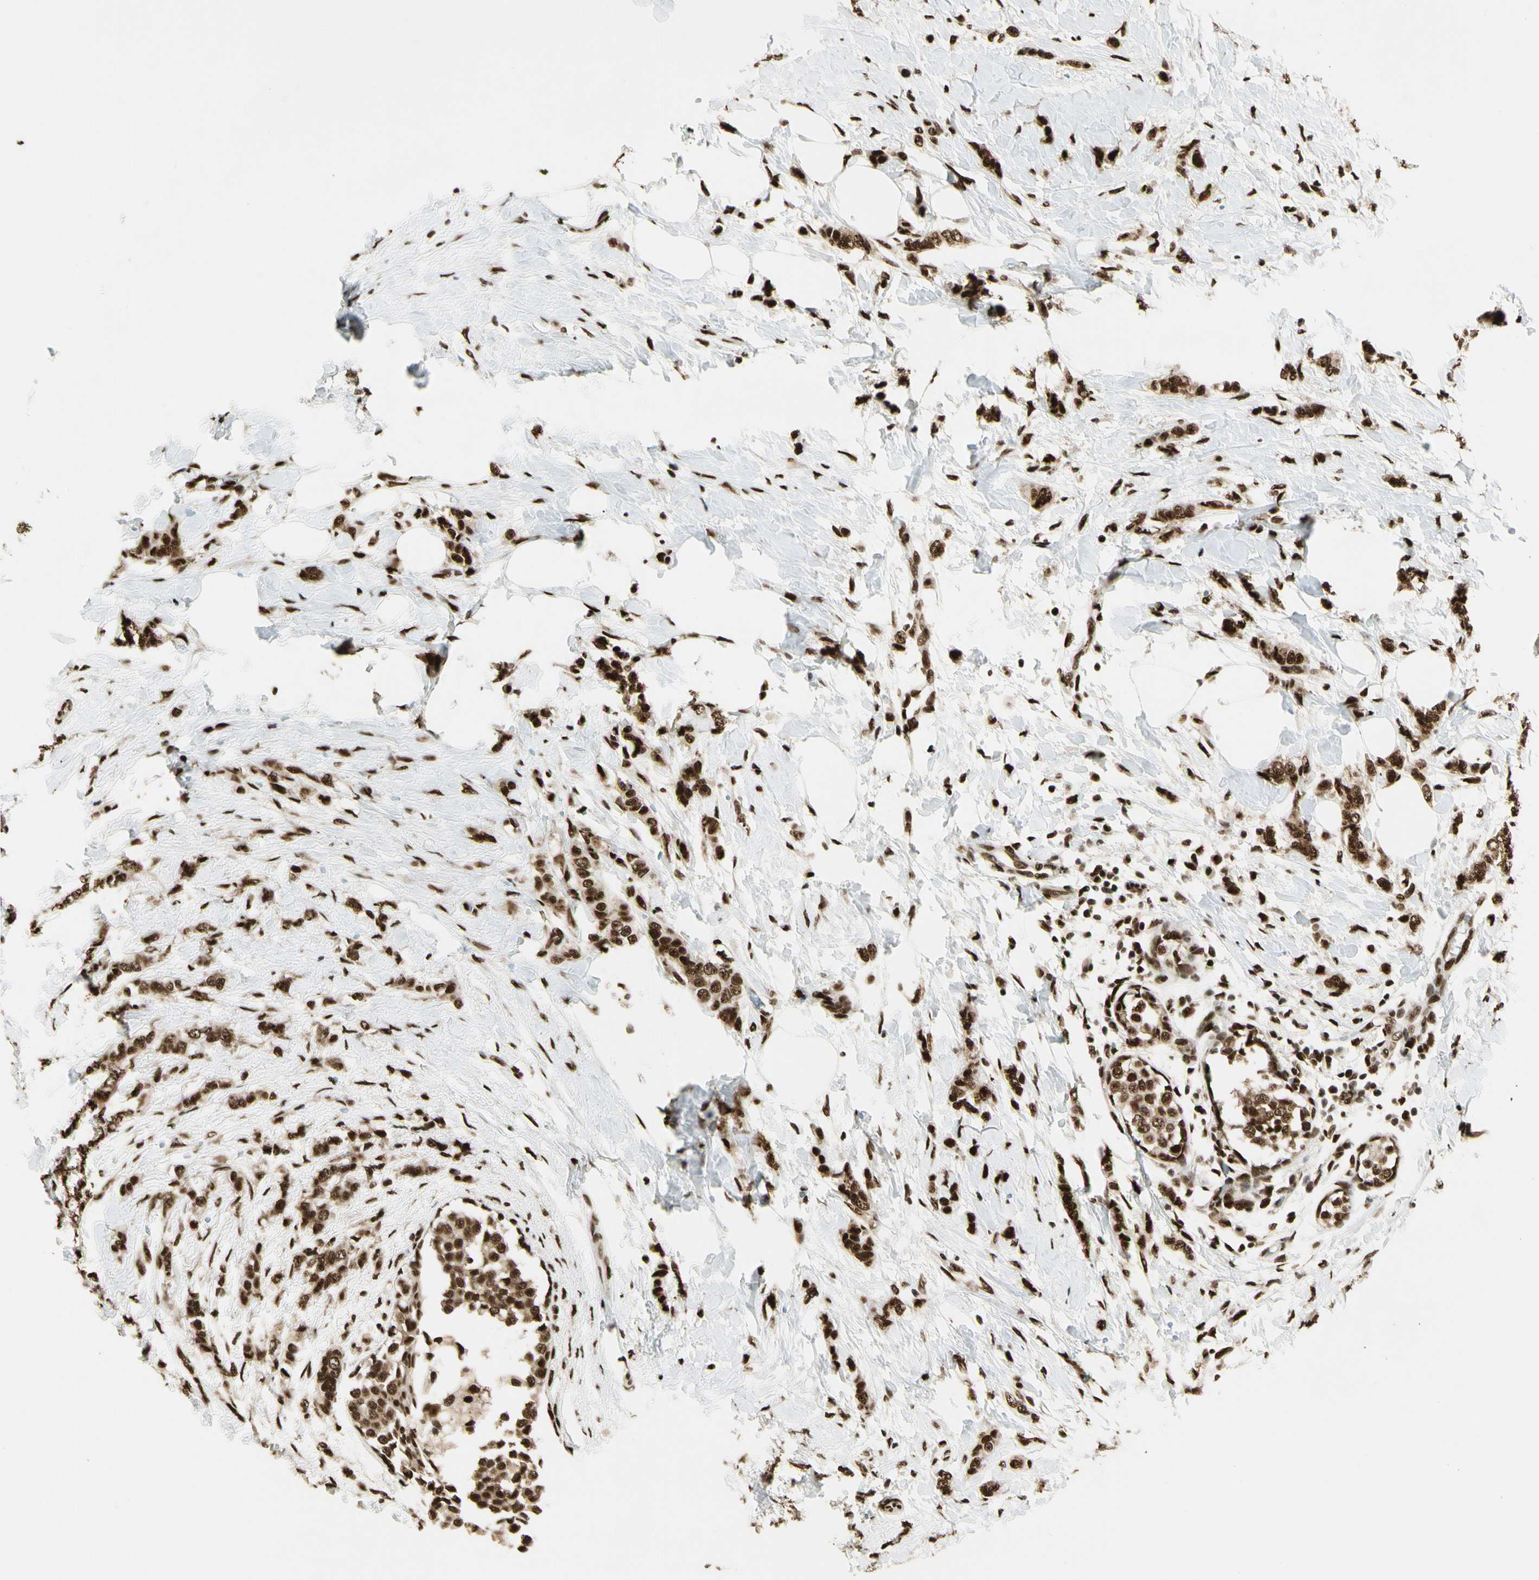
{"staining": {"intensity": "strong", "quantity": ">75%", "location": "cytoplasmic/membranous,nuclear"}, "tissue": "breast cancer", "cell_type": "Tumor cells", "image_type": "cancer", "snomed": [{"axis": "morphology", "description": "Lobular carcinoma, in situ"}, {"axis": "morphology", "description": "Lobular carcinoma"}, {"axis": "topography", "description": "Breast"}], "caption": "Lobular carcinoma in situ (breast) was stained to show a protein in brown. There is high levels of strong cytoplasmic/membranous and nuclear expression in approximately >75% of tumor cells. The protein of interest is stained brown, and the nuclei are stained in blue (DAB IHC with brightfield microscopy, high magnification).", "gene": "FUS", "patient": {"sex": "female", "age": 41}}